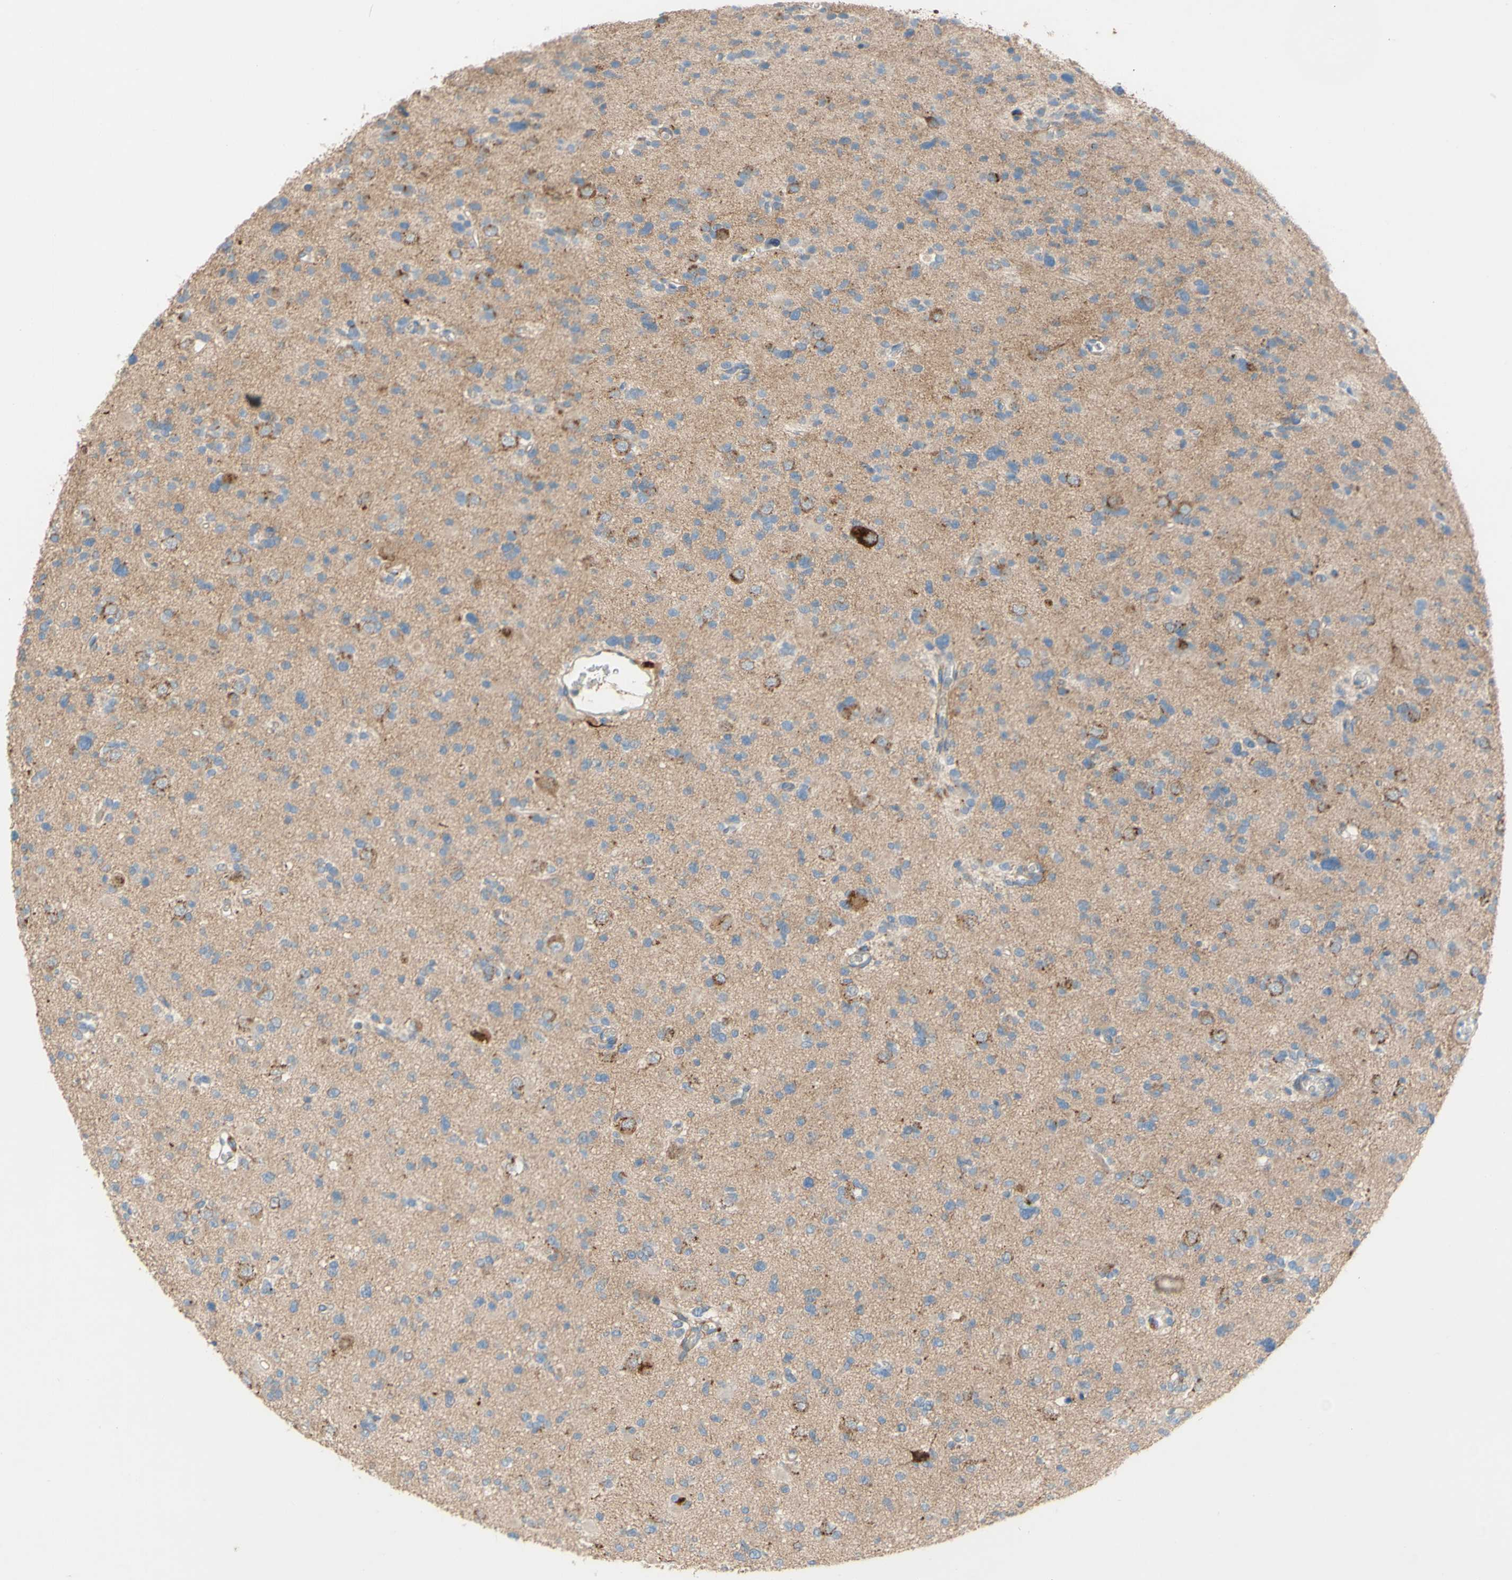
{"staining": {"intensity": "moderate", "quantity": "25%-75%", "location": "cytoplasmic/membranous"}, "tissue": "glioma", "cell_type": "Tumor cells", "image_type": "cancer", "snomed": [{"axis": "morphology", "description": "Glioma, malignant, Low grade"}, {"axis": "topography", "description": "Brain"}], "caption": "A brown stain shows moderate cytoplasmic/membranous expression of a protein in human malignant glioma (low-grade) tumor cells.", "gene": "DKK3", "patient": {"sex": "female", "age": 22}}